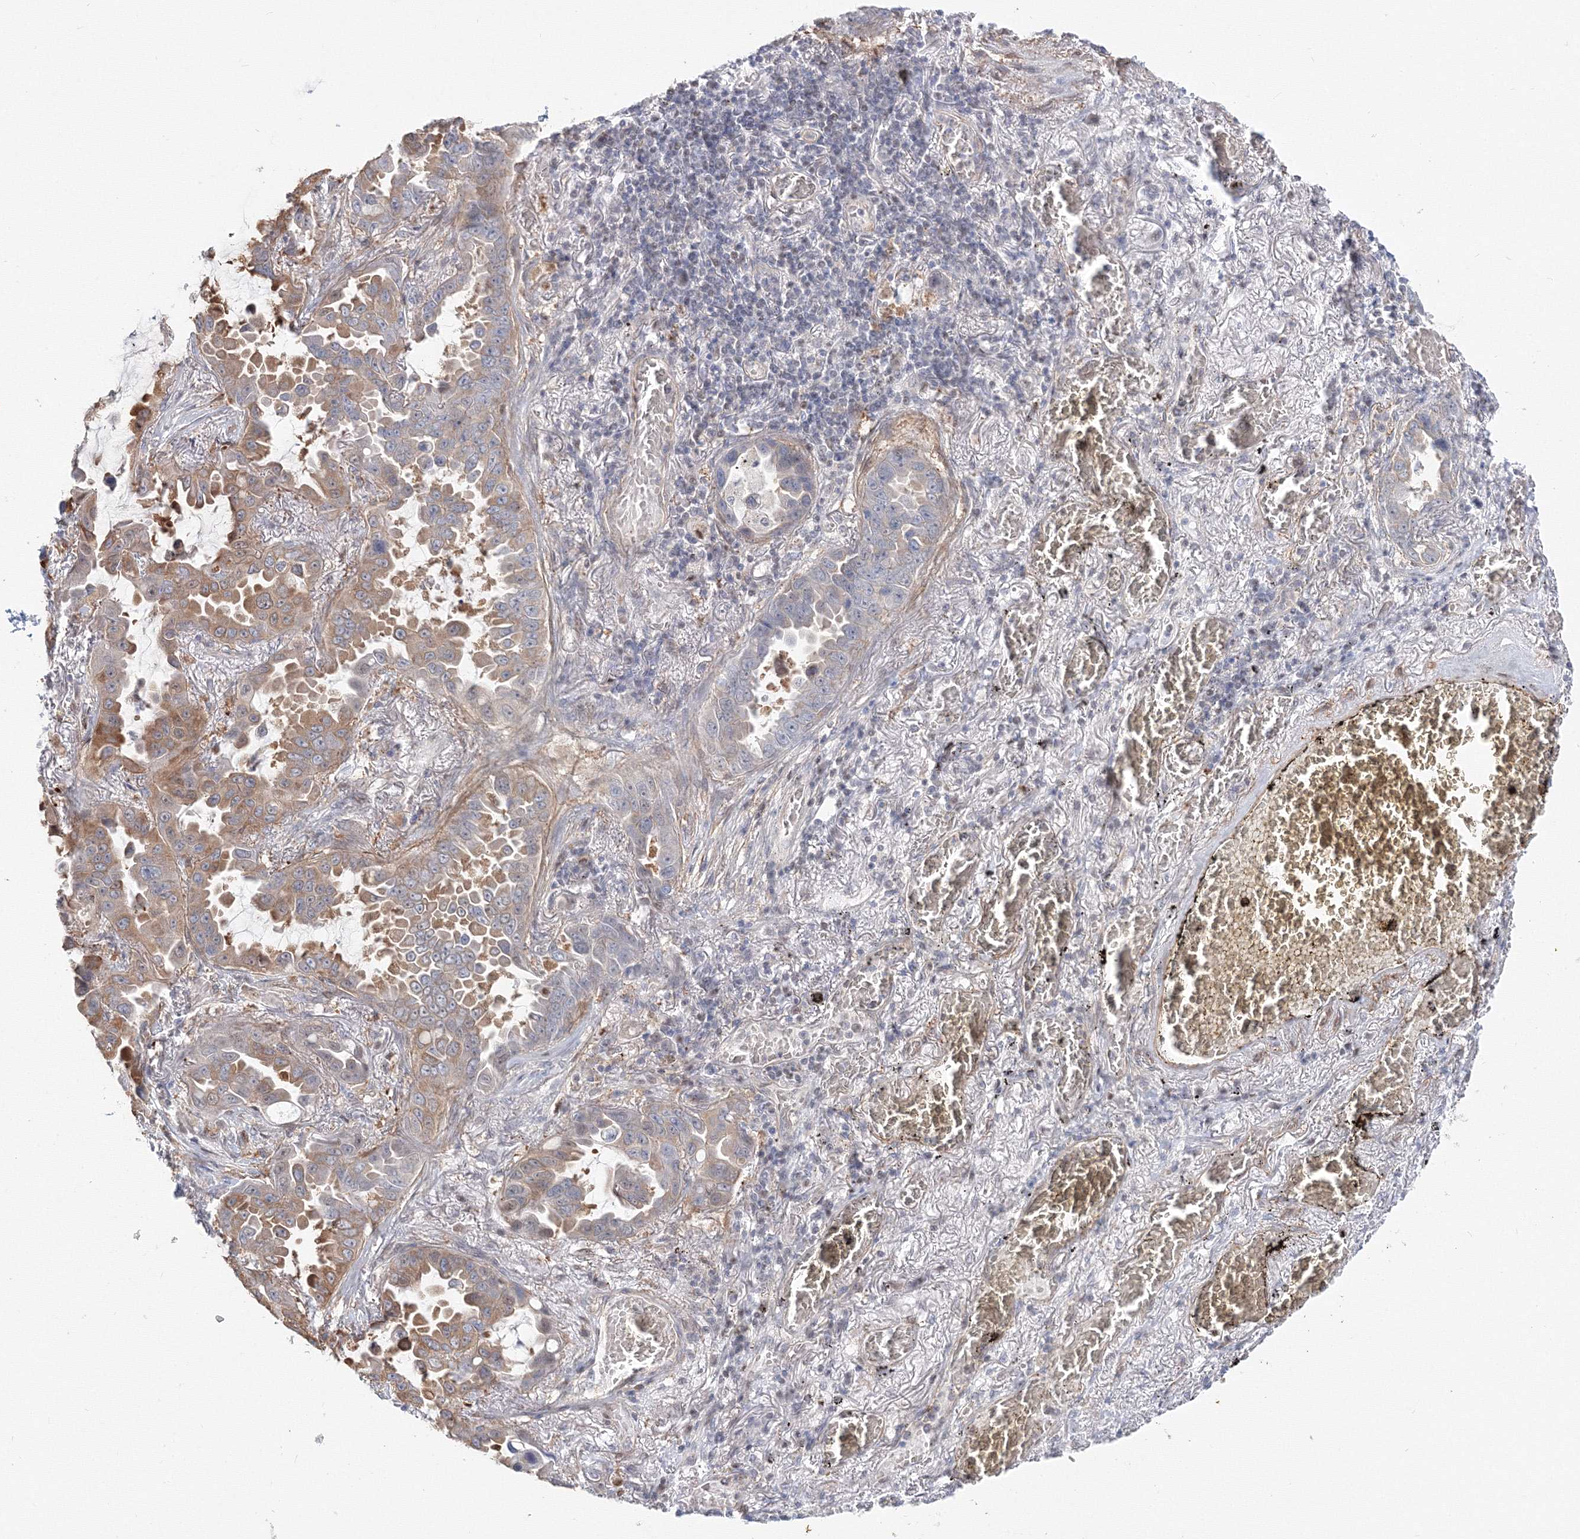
{"staining": {"intensity": "moderate", "quantity": "25%-75%", "location": "cytoplasmic/membranous"}, "tissue": "lung cancer", "cell_type": "Tumor cells", "image_type": "cancer", "snomed": [{"axis": "morphology", "description": "Adenocarcinoma, NOS"}, {"axis": "topography", "description": "Lung"}], "caption": "Immunohistochemistry image of lung cancer stained for a protein (brown), which shows medium levels of moderate cytoplasmic/membranous positivity in approximately 25%-75% of tumor cells.", "gene": "ARHGAP21", "patient": {"sex": "male", "age": 64}}